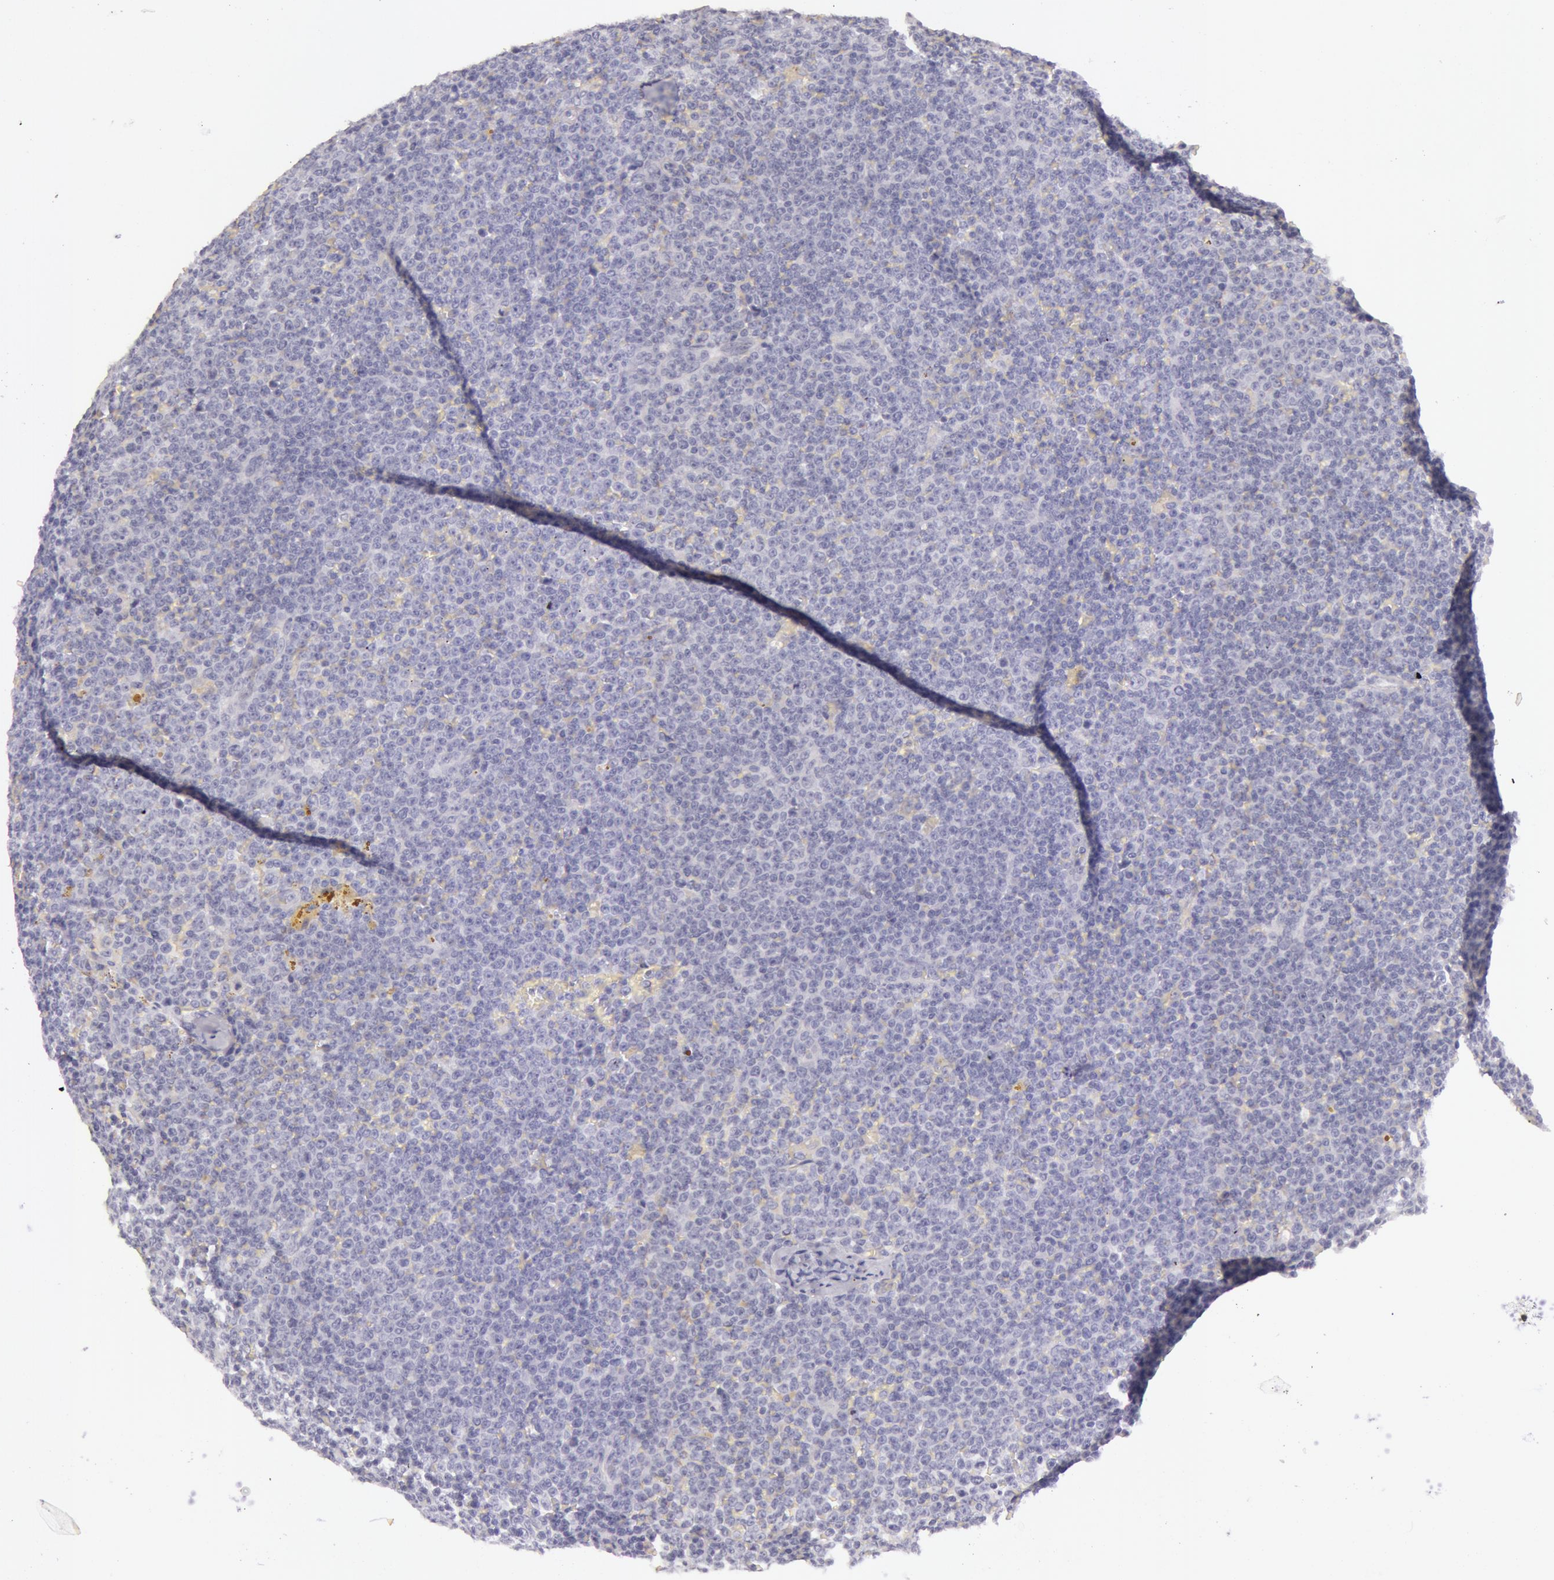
{"staining": {"intensity": "negative", "quantity": "none", "location": "none"}, "tissue": "lymphoma", "cell_type": "Tumor cells", "image_type": "cancer", "snomed": [{"axis": "morphology", "description": "Malignant lymphoma, non-Hodgkin's type, Low grade"}, {"axis": "topography", "description": "Lymph node"}], "caption": "Immunohistochemistry (IHC) of low-grade malignant lymphoma, non-Hodgkin's type exhibits no positivity in tumor cells.", "gene": "RBMY1F", "patient": {"sex": "male", "age": 50}}